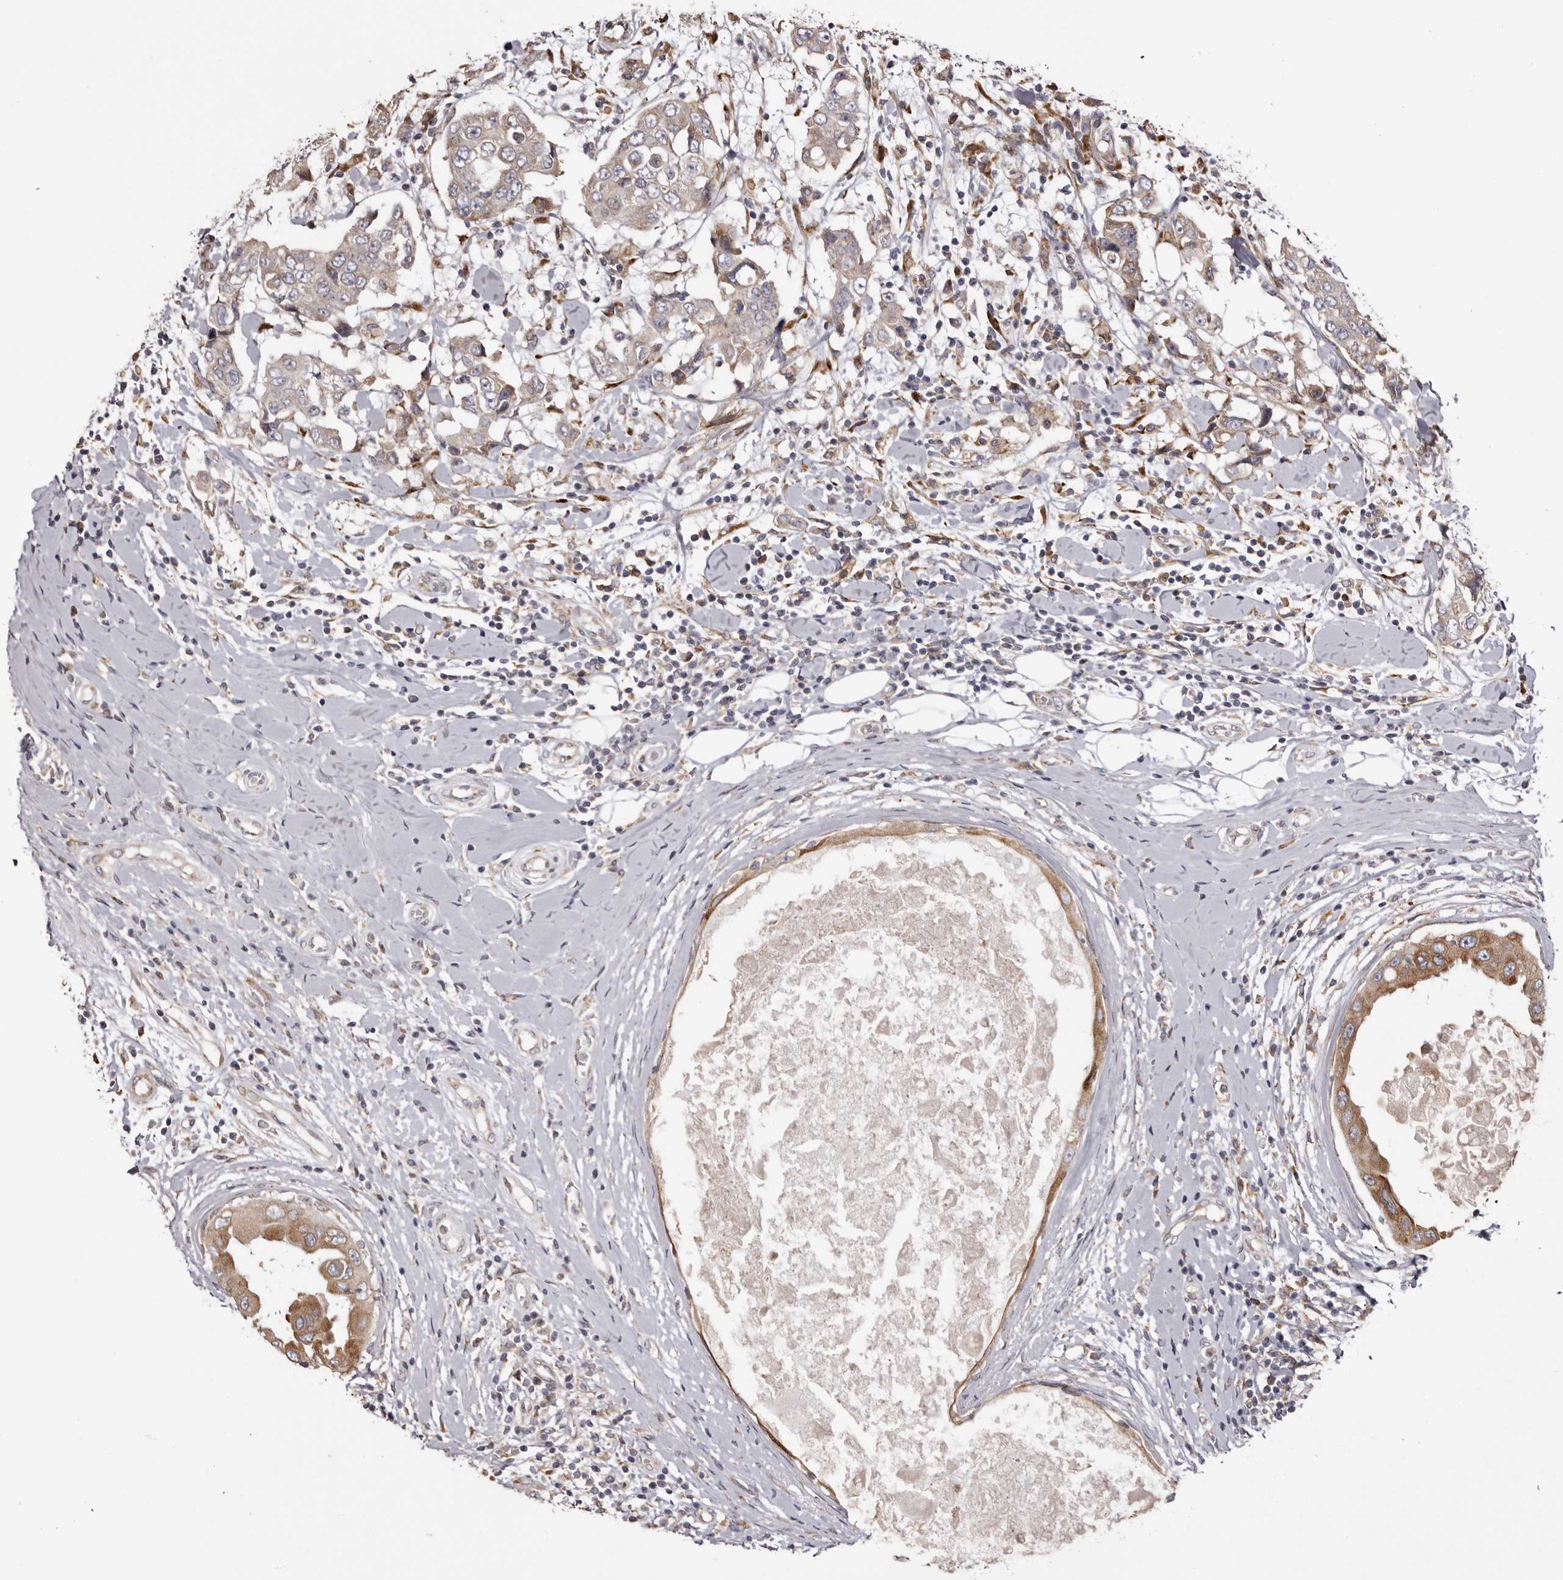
{"staining": {"intensity": "weak", "quantity": ">75%", "location": "cytoplasmic/membranous"}, "tissue": "breast cancer", "cell_type": "Tumor cells", "image_type": "cancer", "snomed": [{"axis": "morphology", "description": "Duct carcinoma"}, {"axis": "topography", "description": "Breast"}], "caption": "Immunohistochemical staining of infiltrating ductal carcinoma (breast) displays low levels of weak cytoplasmic/membranous protein staining in approximately >75% of tumor cells.", "gene": "PIGX", "patient": {"sex": "female", "age": 27}}